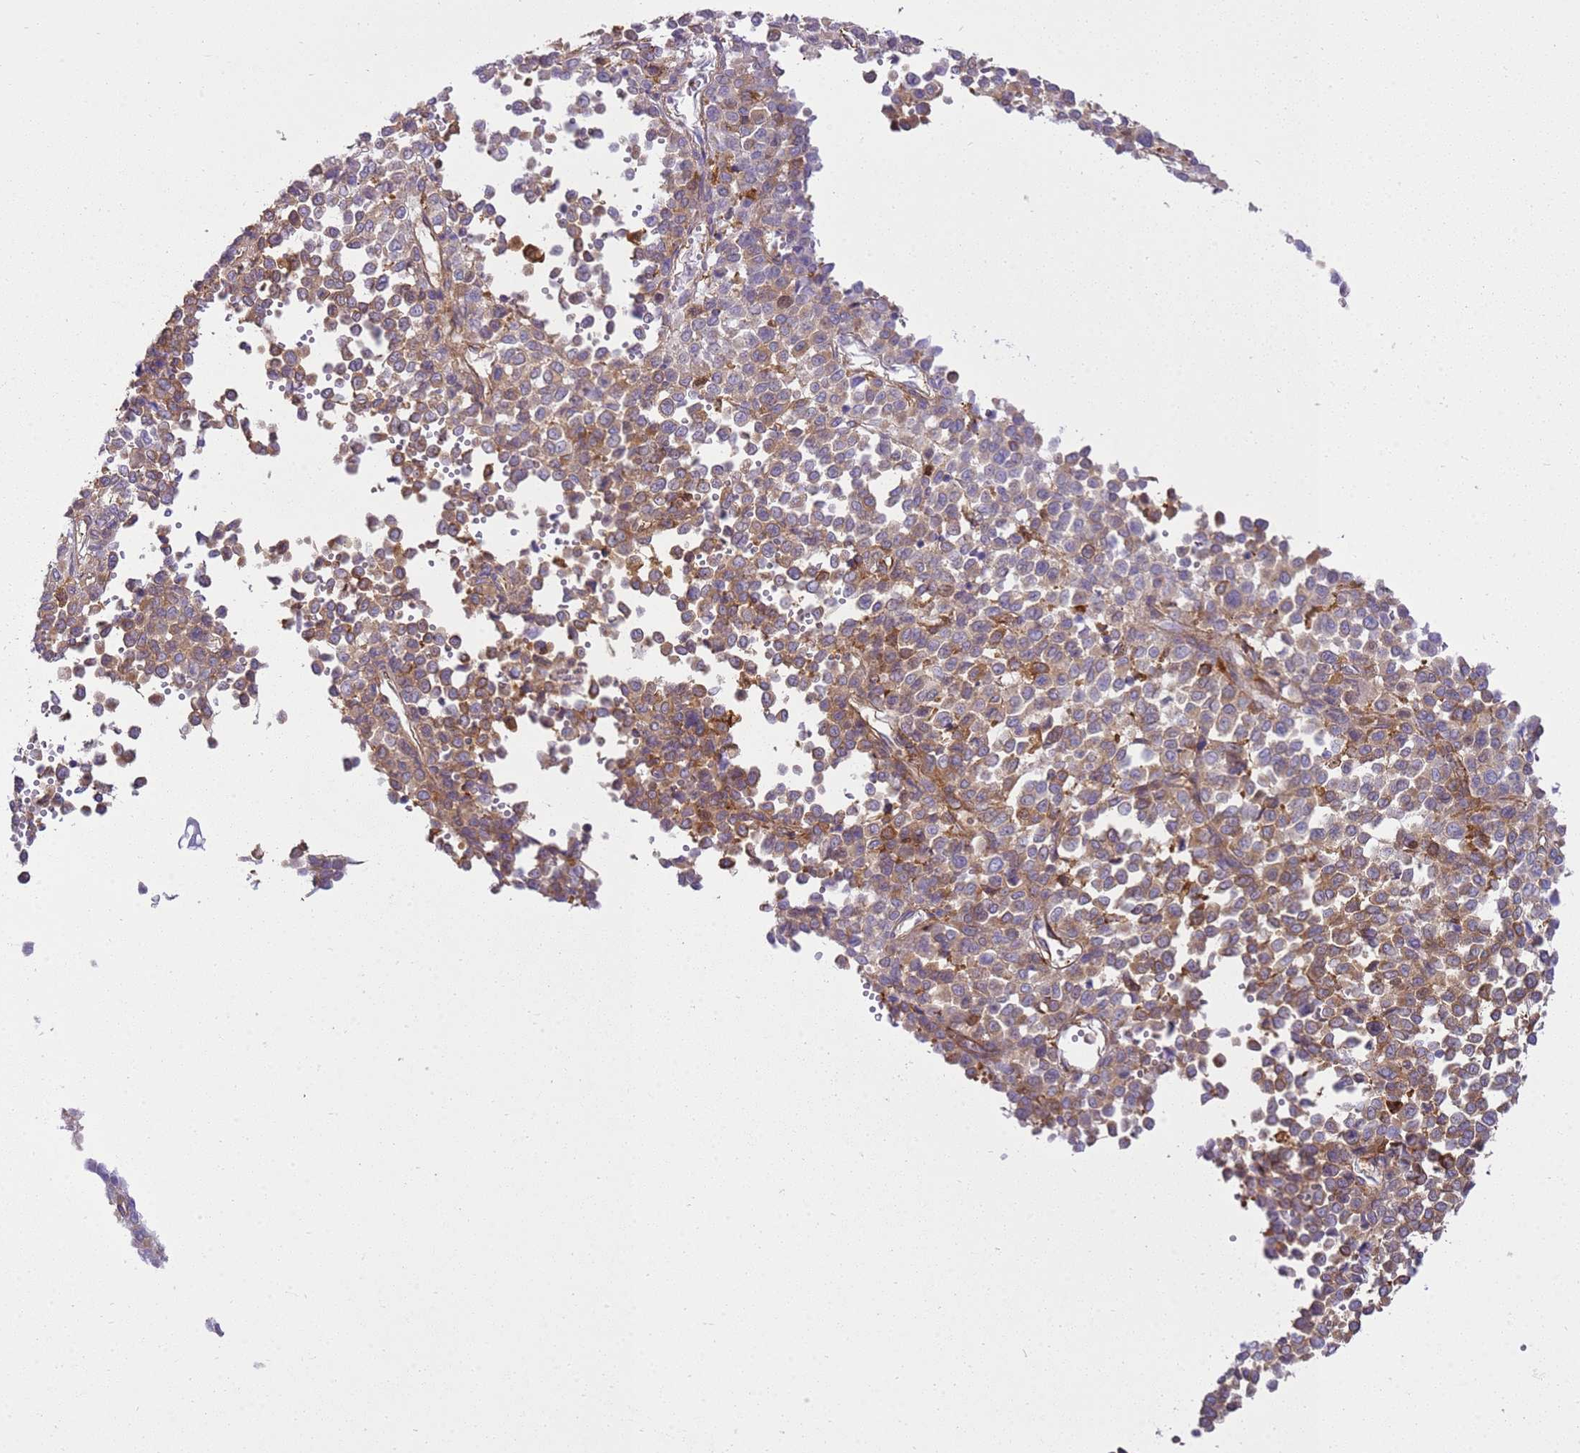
{"staining": {"intensity": "moderate", "quantity": ">75%", "location": "cytoplasmic/membranous"}, "tissue": "melanoma", "cell_type": "Tumor cells", "image_type": "cancer", "snomed": [{"axis": "morphology", "description": "Malignant melanoma, Metastatic site"}, {"axis": "topography", "description": "Pancreas"}], "caption": "Immunohistochemistry (IHC) of human malignant melanoma (metastatic site) displays medium levels of moderate cytoplasmic/membranous staining in about >75% of tumor cells.", "gene": "SNX21", "patient": {"sex": "female", "age": 30}}